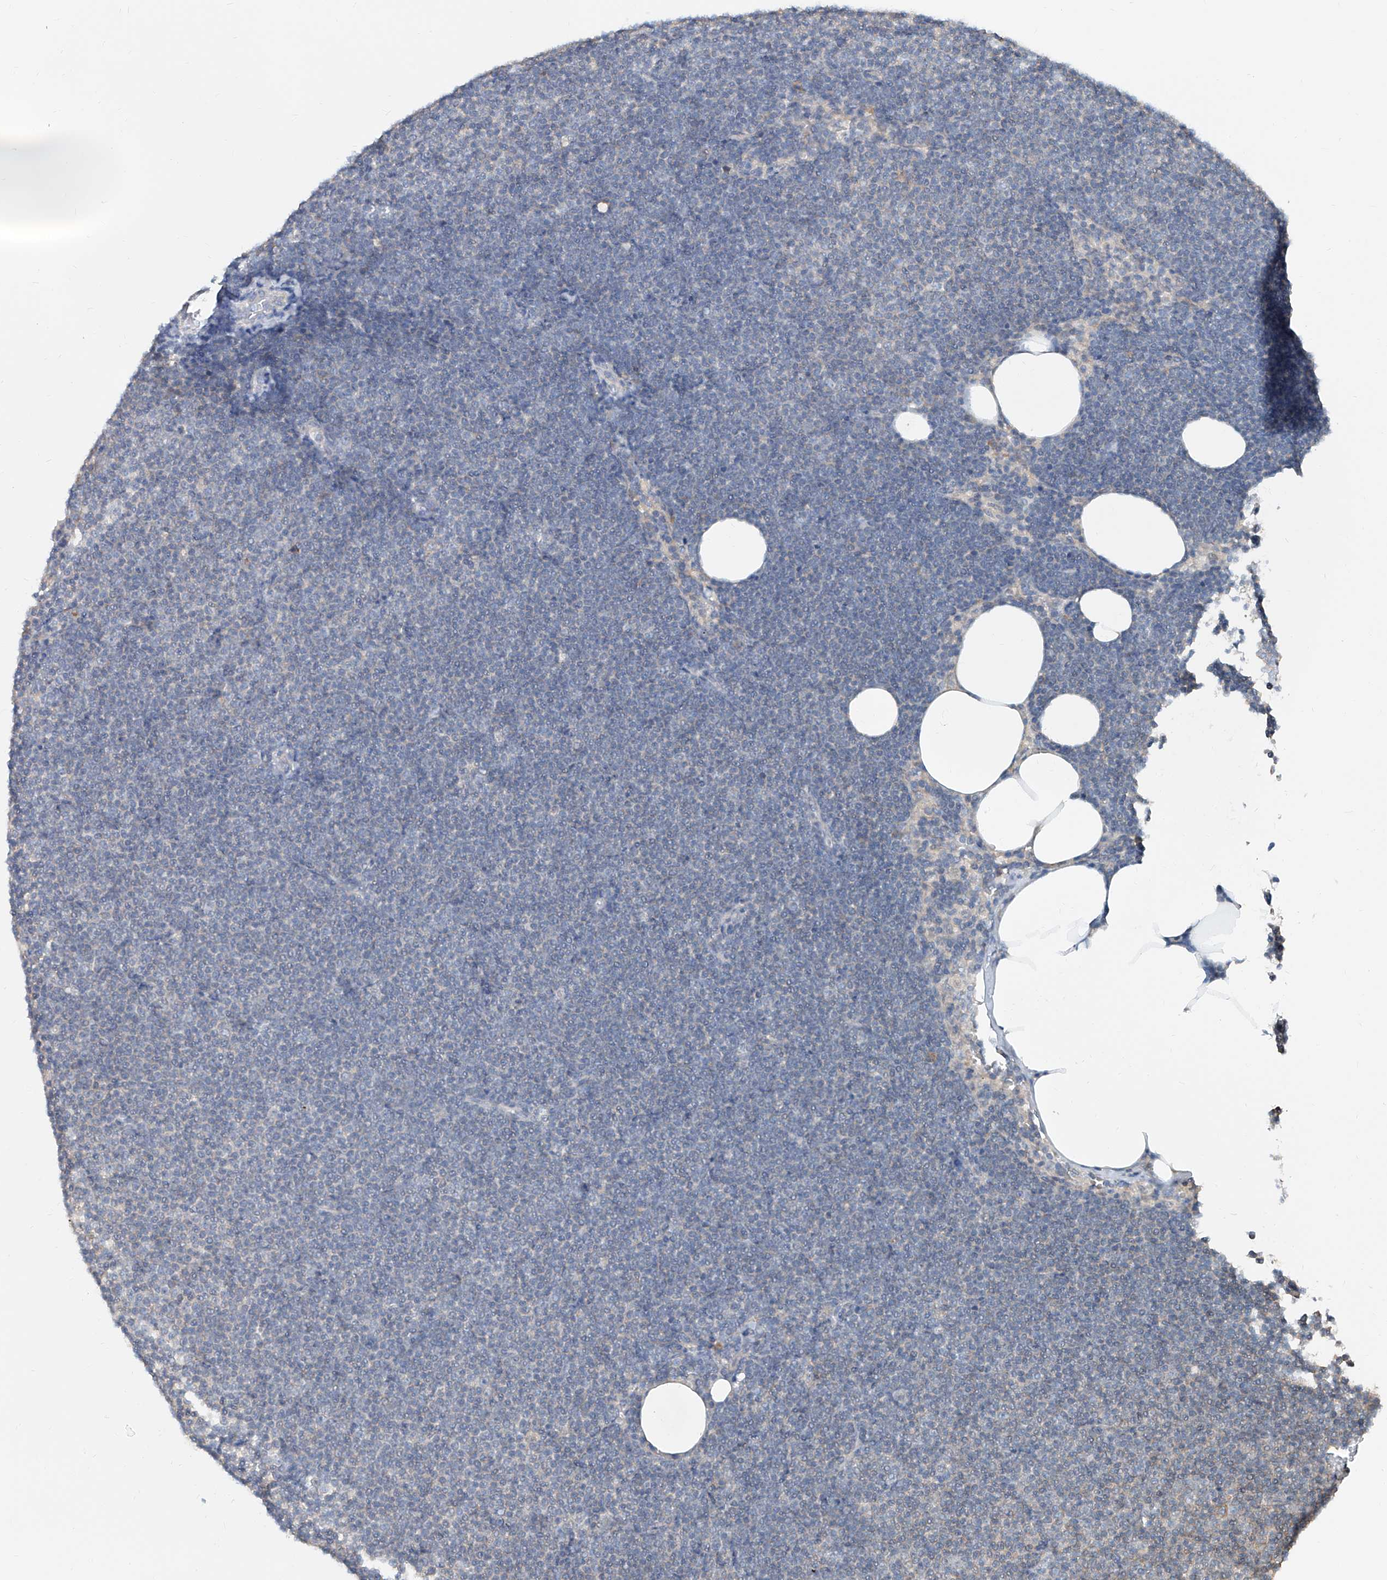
{"staining": {"intensity": "negative", "quantity": "none", "location": "none"}, "tissue": "lymphoma", "cell_type": "Tumor cells", "image_type": "cancer", "snomed": [{"axis": "morphology", "description": "Malignant lymphoma, non-Hodgkin's type, Low grade"}, {"axis": "topography", "description": "Lymph node"}], "caption": "Lymphoma was stained to show a protein in brown. There is no significant positivity in tumor cells.", "gene": "KCNK10", "patient": {"sex": "female", "age": 53}}